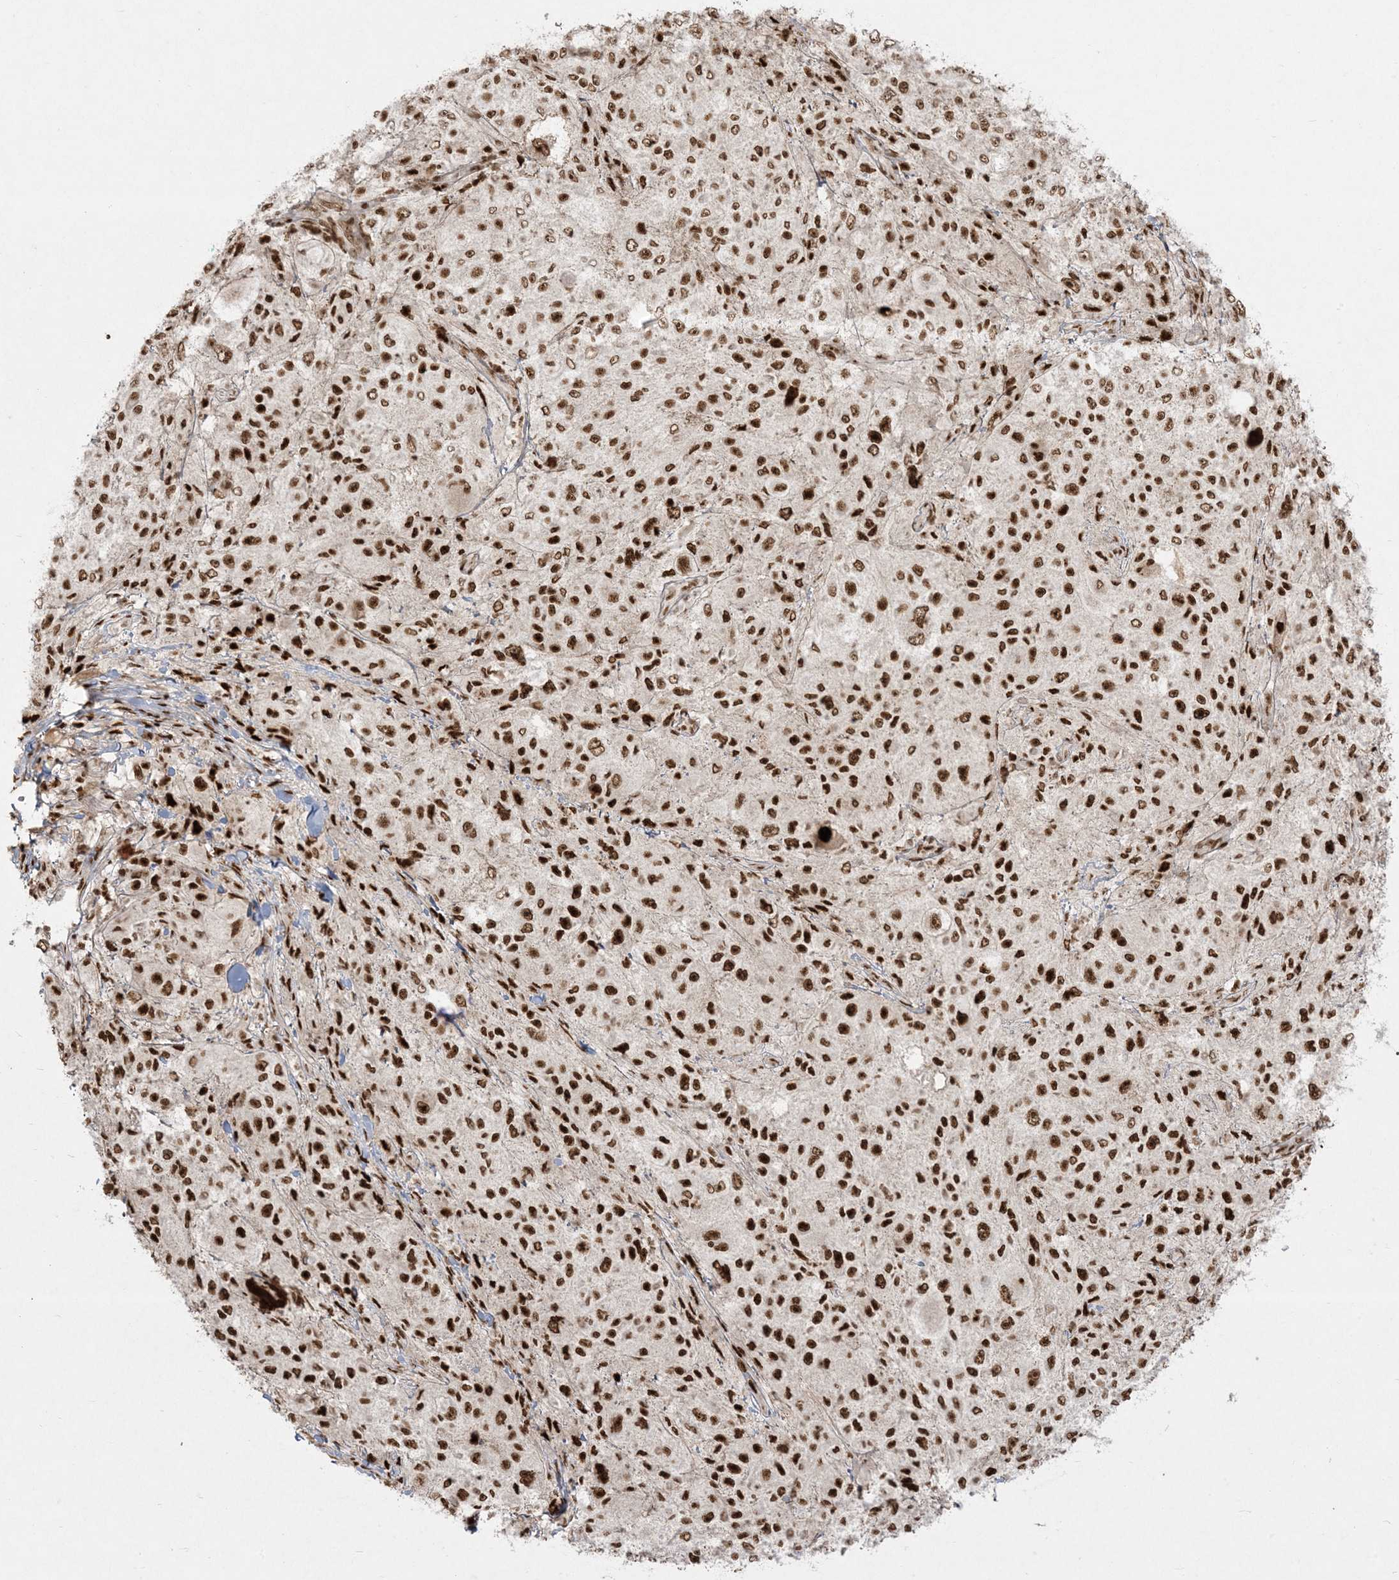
{"staining": {"intensity": "strong", "quantity": ">75%", "location": "nuclear"}, "tissue": "melanoma", "cell_type": "Tumor cells", "image_type": "cancer", "snomed": [{"axis": "morphology", "description": "Necrosis, NOS"}, {"axis": "morphology", "description": "Malignant melanoma, NOS"}, {"axis": "topography", "description": "Skin"}], "caption": "Immunohistochemical staining of human melanoma exhibits high levels of strong nuclear expression in about >75% of tumor cells.", "gene": "RBM10", "patient": {"sex": "female", "age": 87}}